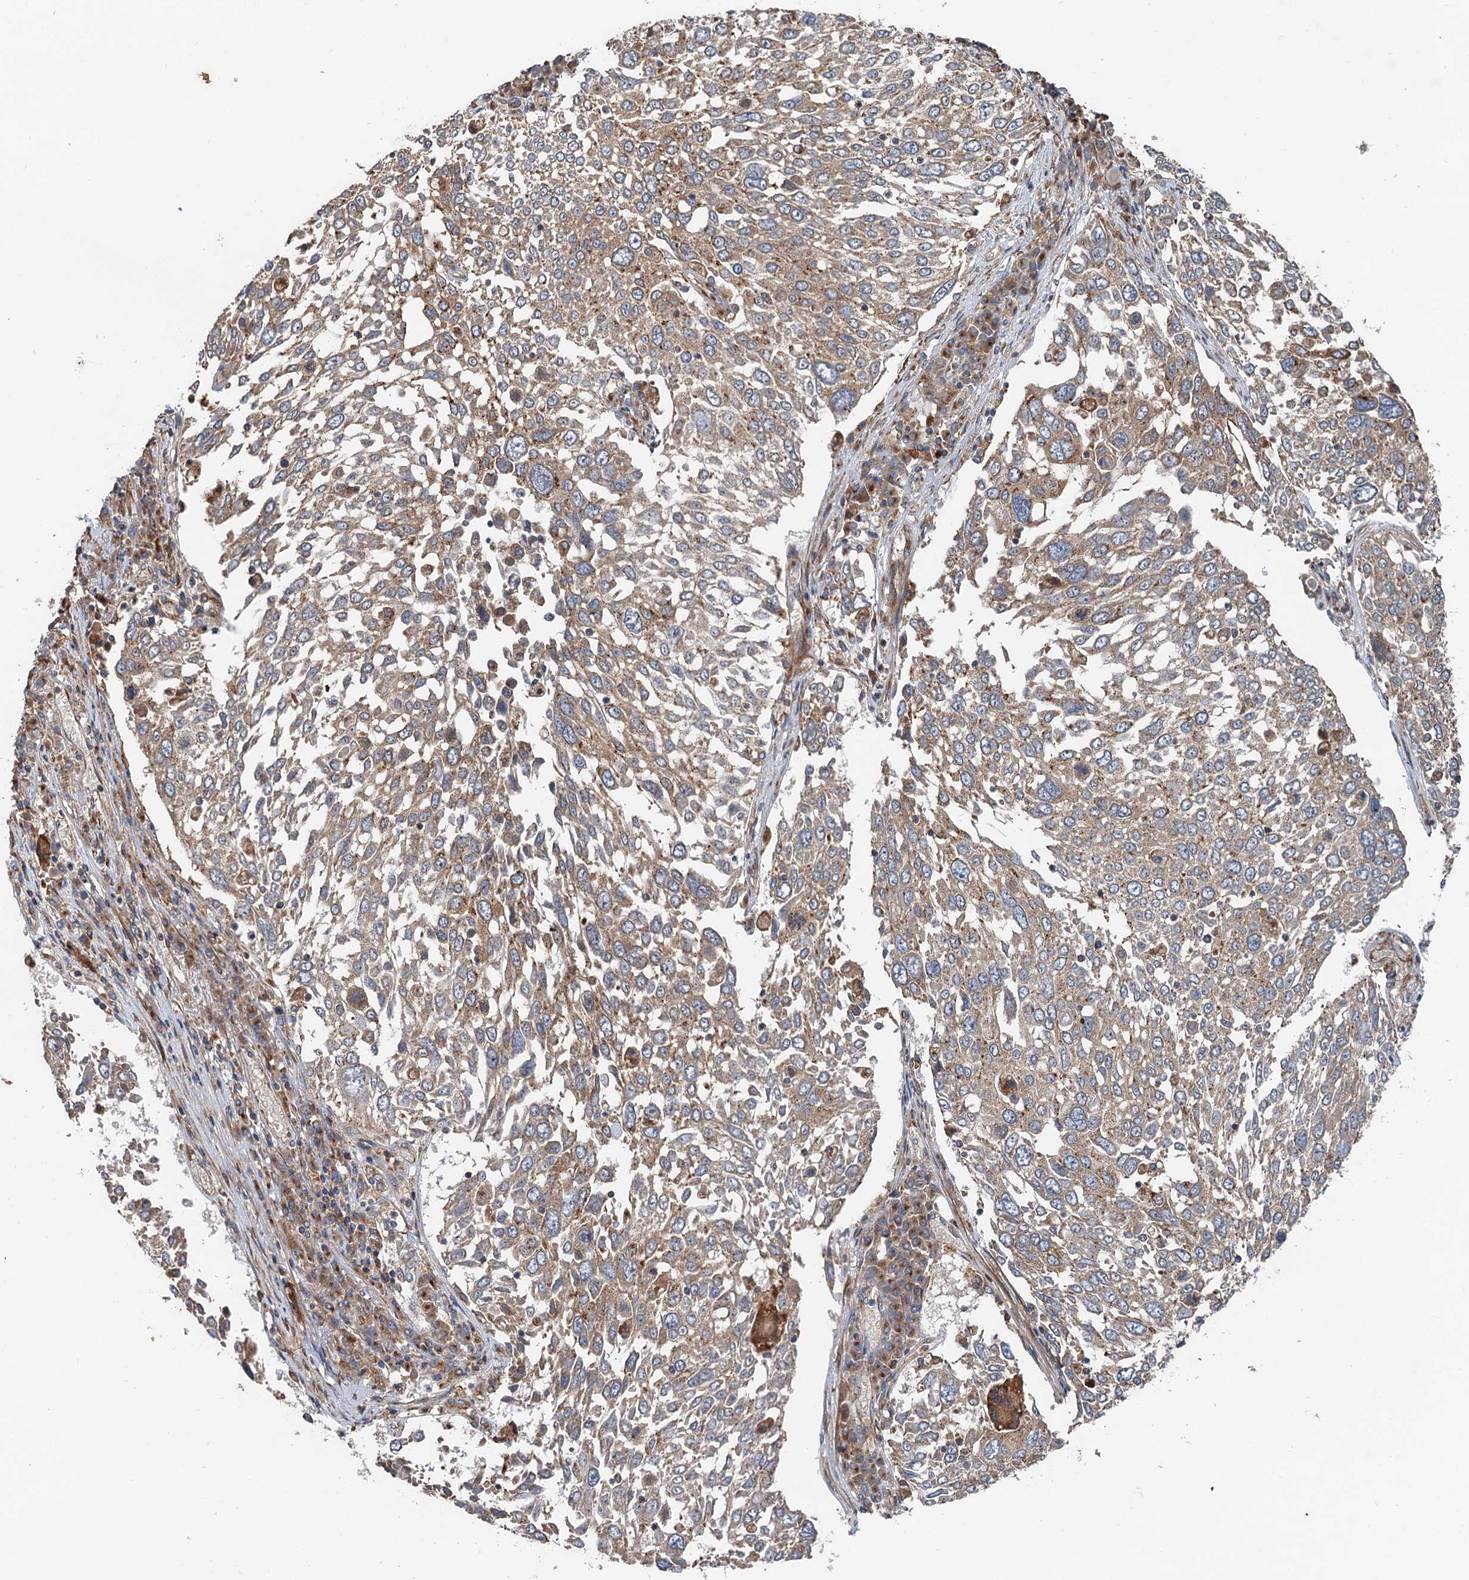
{"staining": {"intensity": "moderate", "quantity": ">75%", "location": "cytoplasmic/membranous"}, "tissue": "lung cancer", "cell_type": "Tumor cells", "image_type": "cancer", "snomed": [{"axis": "morphology", "description": "Squamous cell carcinoma, NOS"}, {"axis": "topography", "description": "Lung"}], "caption": "Human lung cancer stained with a protein marker reveals moderate staining in tumor cells.", "gene": "ANKRD26", "patient": {"sex": "male", "age": 65}}